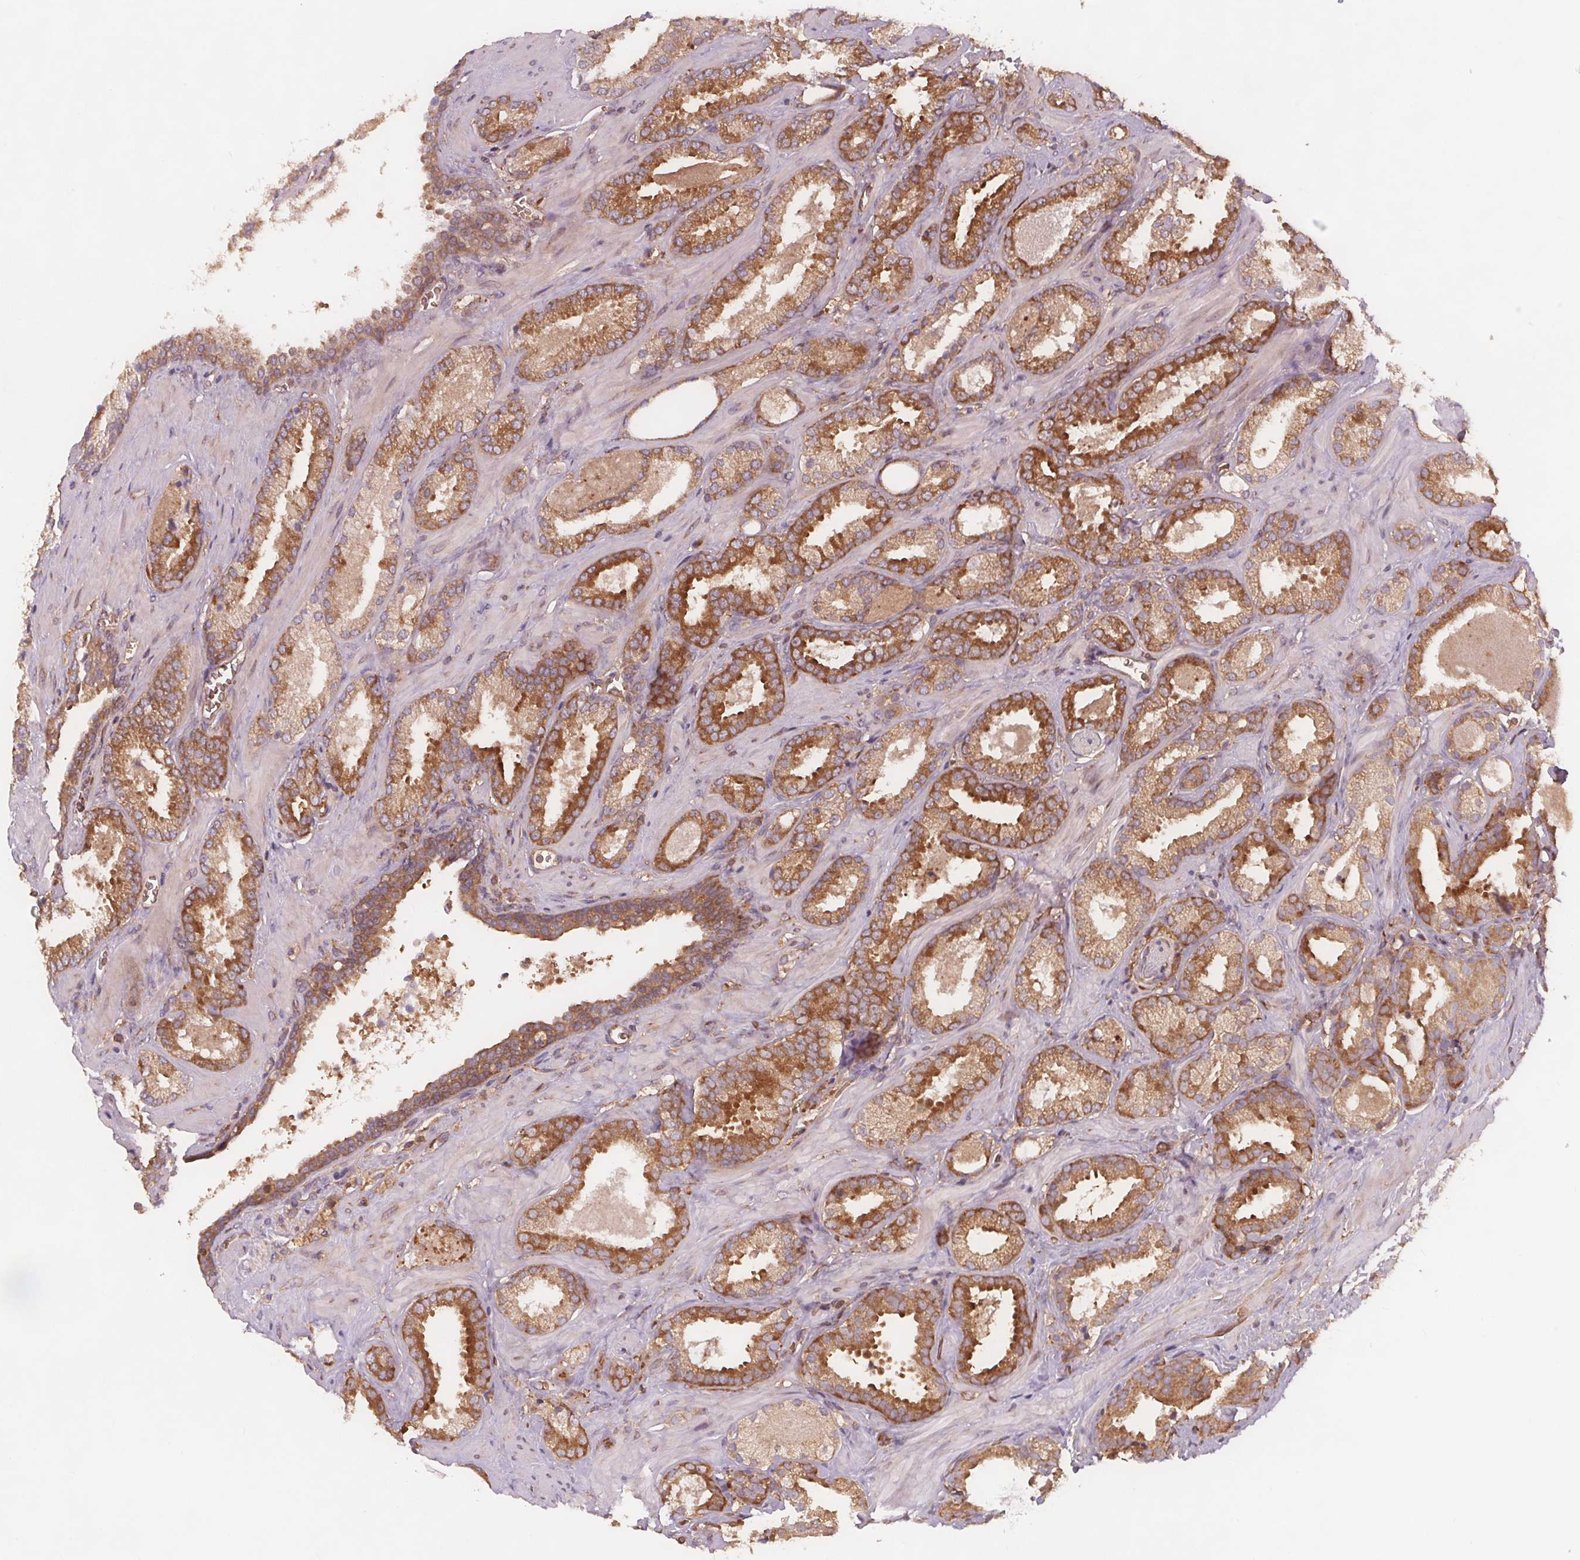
{"staining": {"intensity": "moderate", "quantity": ">75%", "location": "cytoplasmic/membranous"}, "tissue": "prostate cancer", "cell_type": "Tumor cells", "image_type": "cancer", "snomed": [{"axis": "morphology", "description": "Adenocarcinoma, Low grade"}, {"axis": "topography", "description": "Prostate"}], "caption": "There is medium levels of moderate cytoplasmic/membranous staining in tumor cells of prostate cancer, as demonstrated by immunohistochemical staining (brown color).", "gene": "EIF3D", "patient": {"sex": "male", "age": 62}}